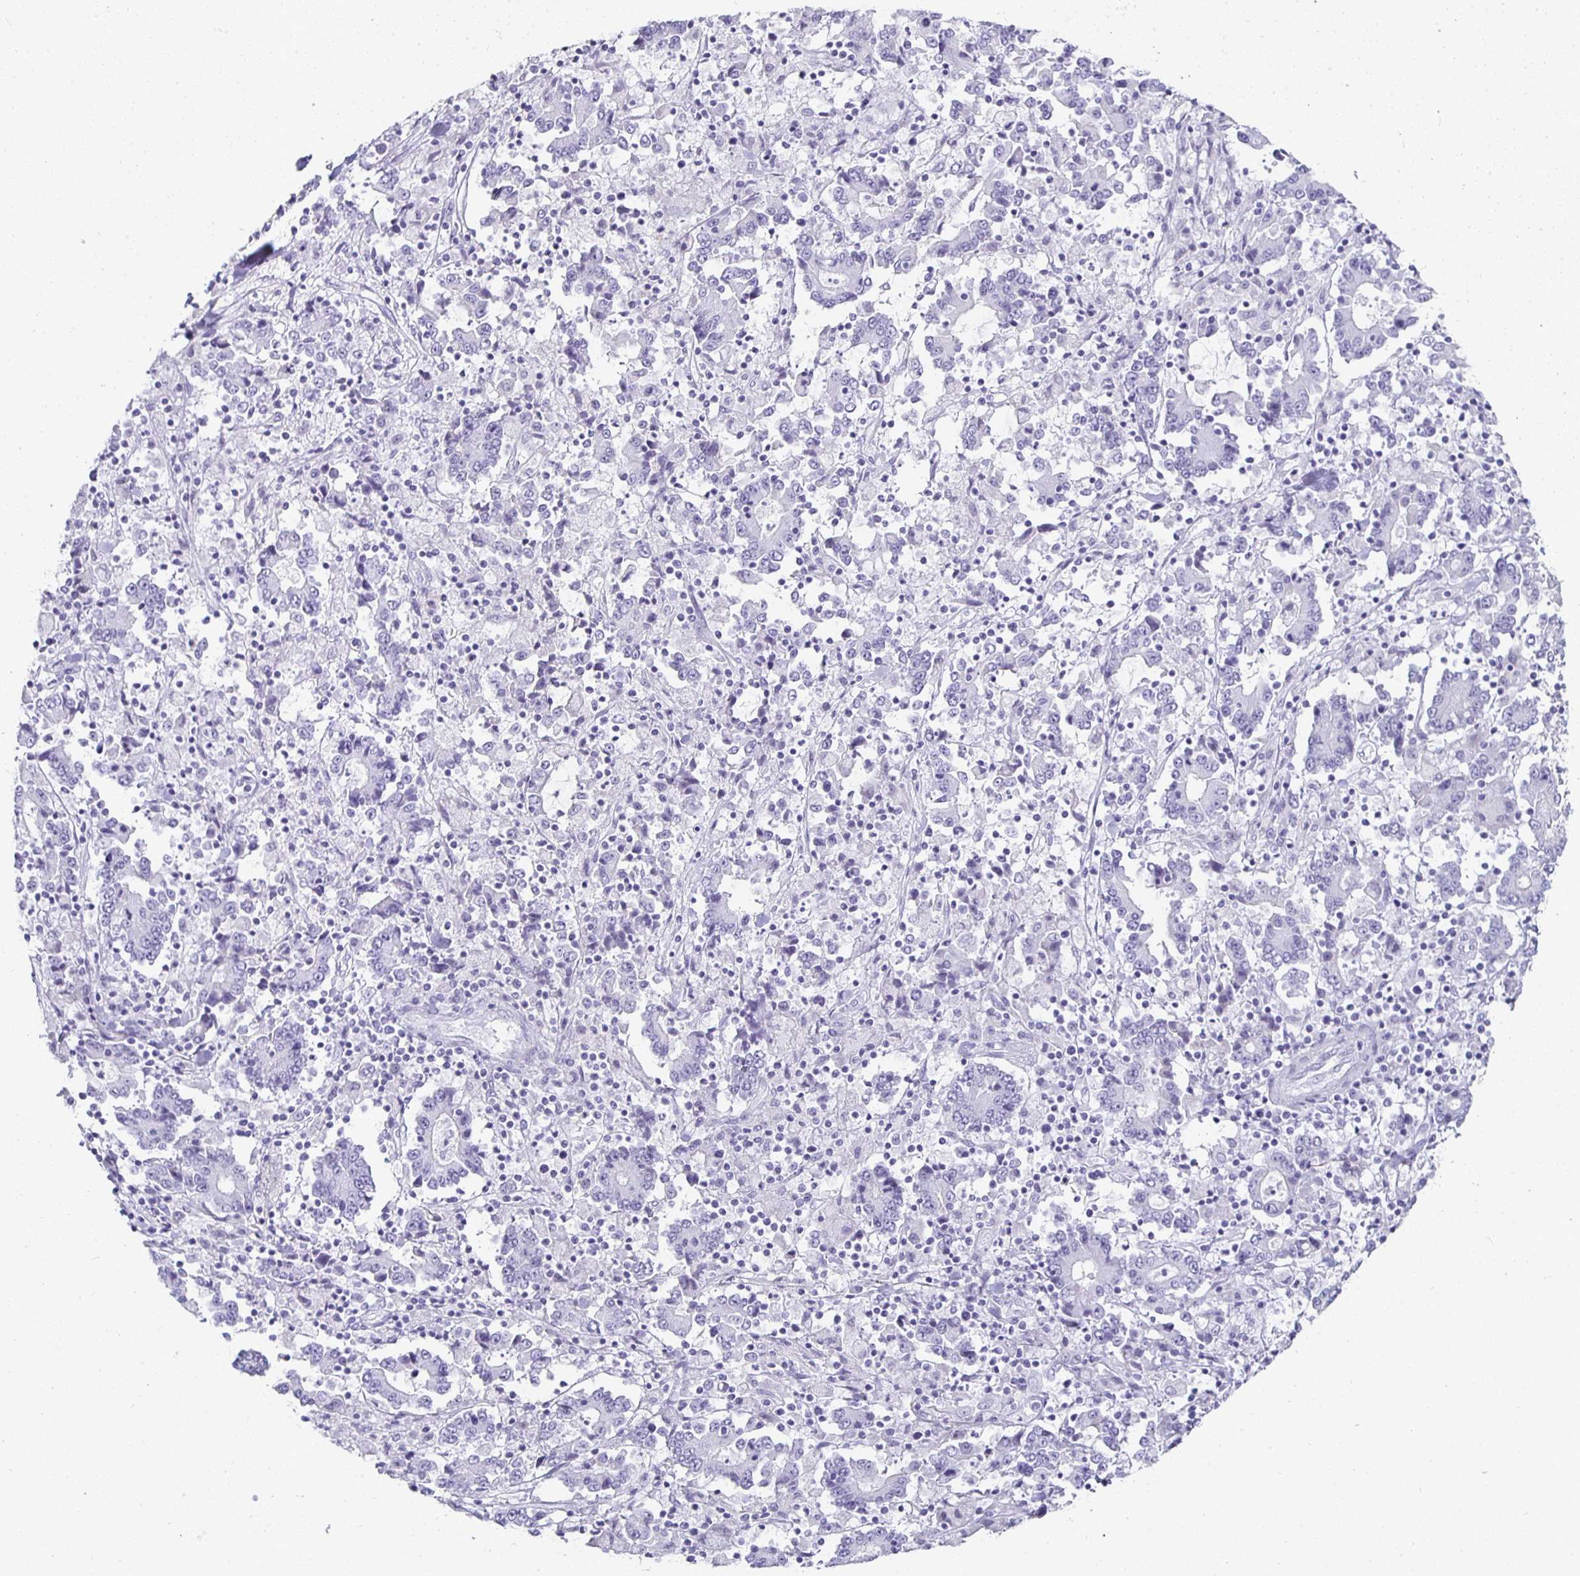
{"staining": {"intensity": "negative", "quantity": "none", "location": "none"}, "tissue": "stomach cancer", "cell_type": "Tumor cells", "image_type": "cancer", "snomed": [{"axis": "morphology", "description": "Adenocarcinoma, NOS"}, {"axis": "topography", "description": "Stomach, upper"}], "caption": "Immunohistochemistry of human stomach cancer (adenocarcinoma) displays no positivity in tumor cells.", "gene": "TPSD1", "patient": {"sex": "male", "age": 68}}